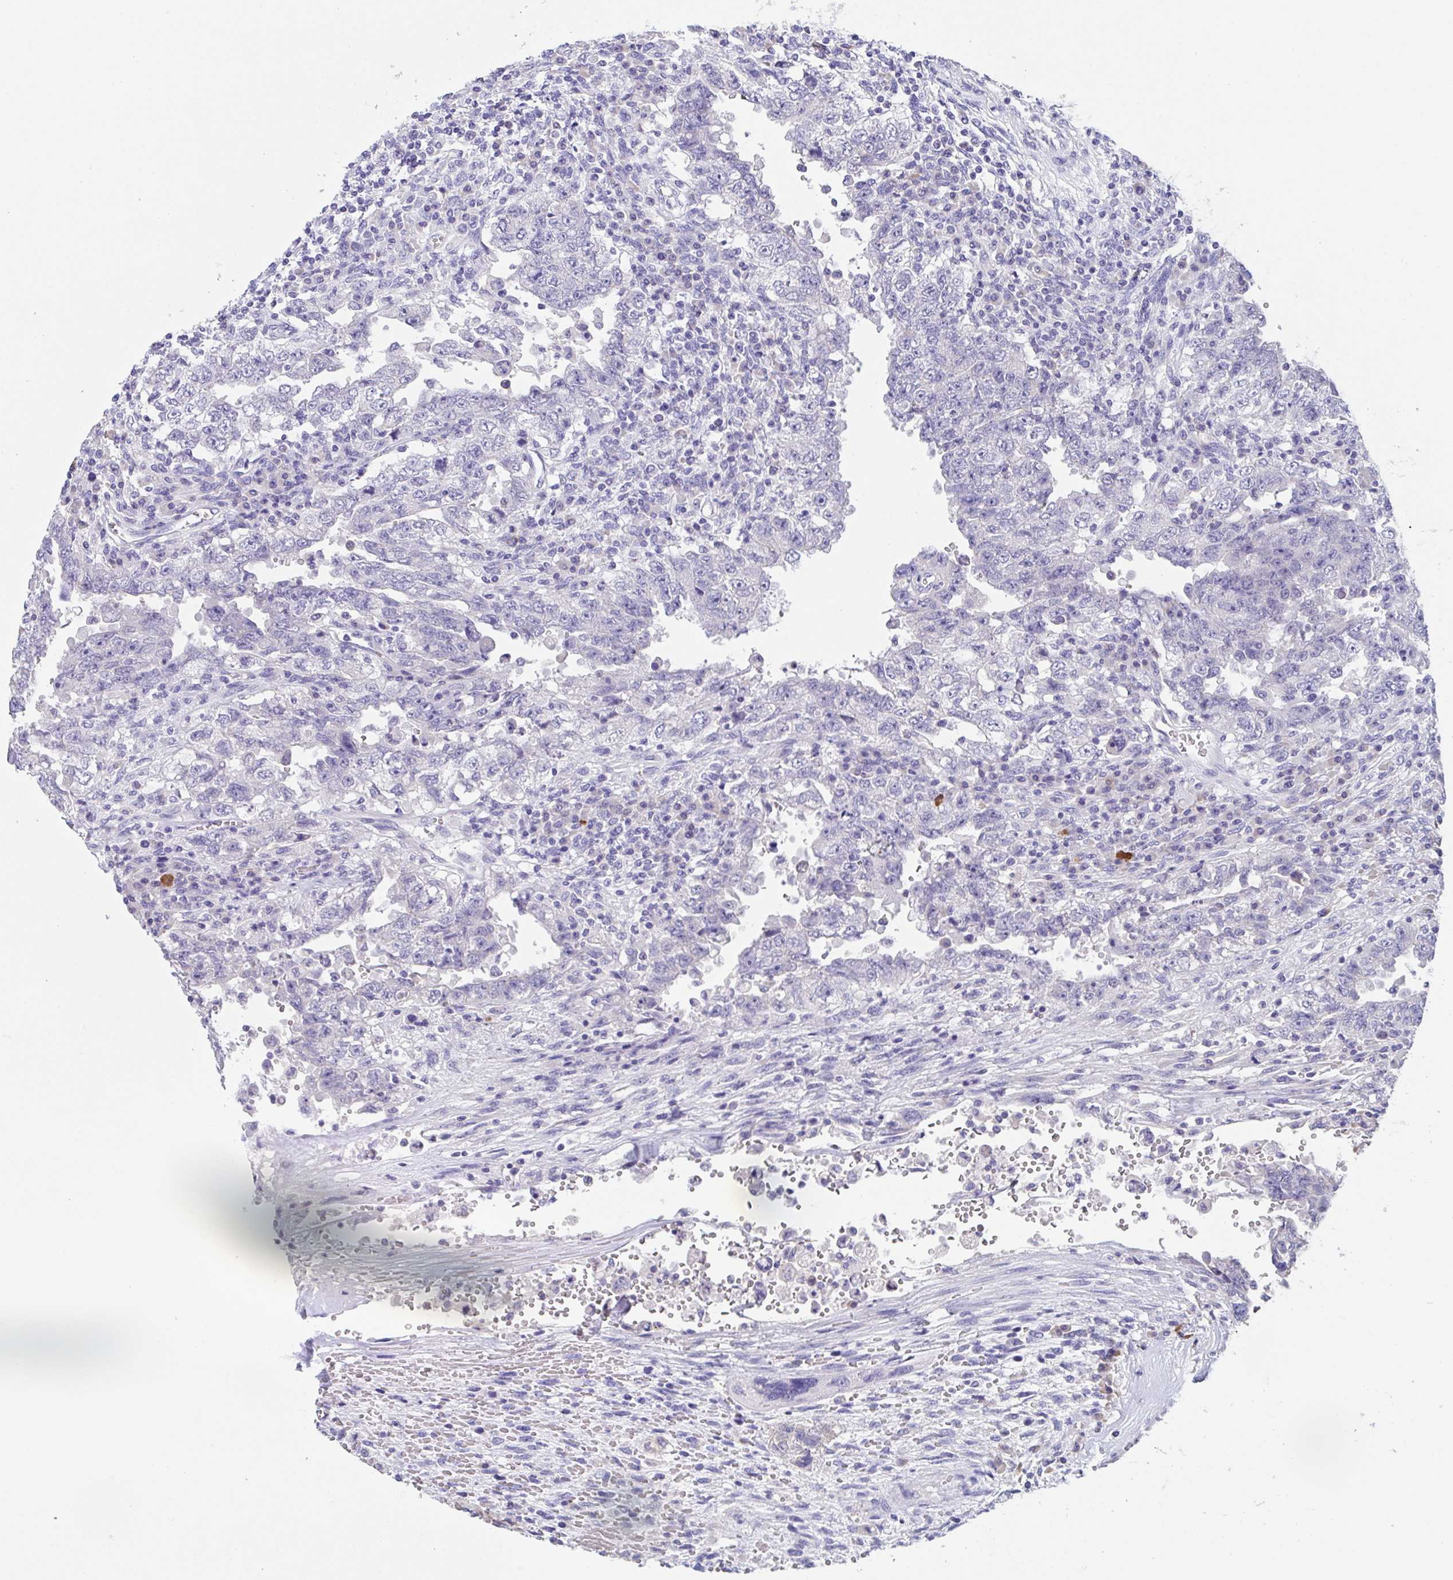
{"staining": {"intensity": "negative", "quantity": "none", "location": "none"}, "tissue": "testis cancer", "cell_type": "Tumor cells", "image_type": "cancer", "snomed": [{"axis": "morphology", "description": "Carcinoma, Embryonal, NOS"}, {"axis": "topography", "description": "Testis"}], "caption": "This is a micrograph of immunohistochemistry (IHC) staining of testis cancer (embryonal carcinoma), which shows no positivity in tumor cells.", "gene": "LRRC58", "patient": {"sex": "male", "age": 26}}